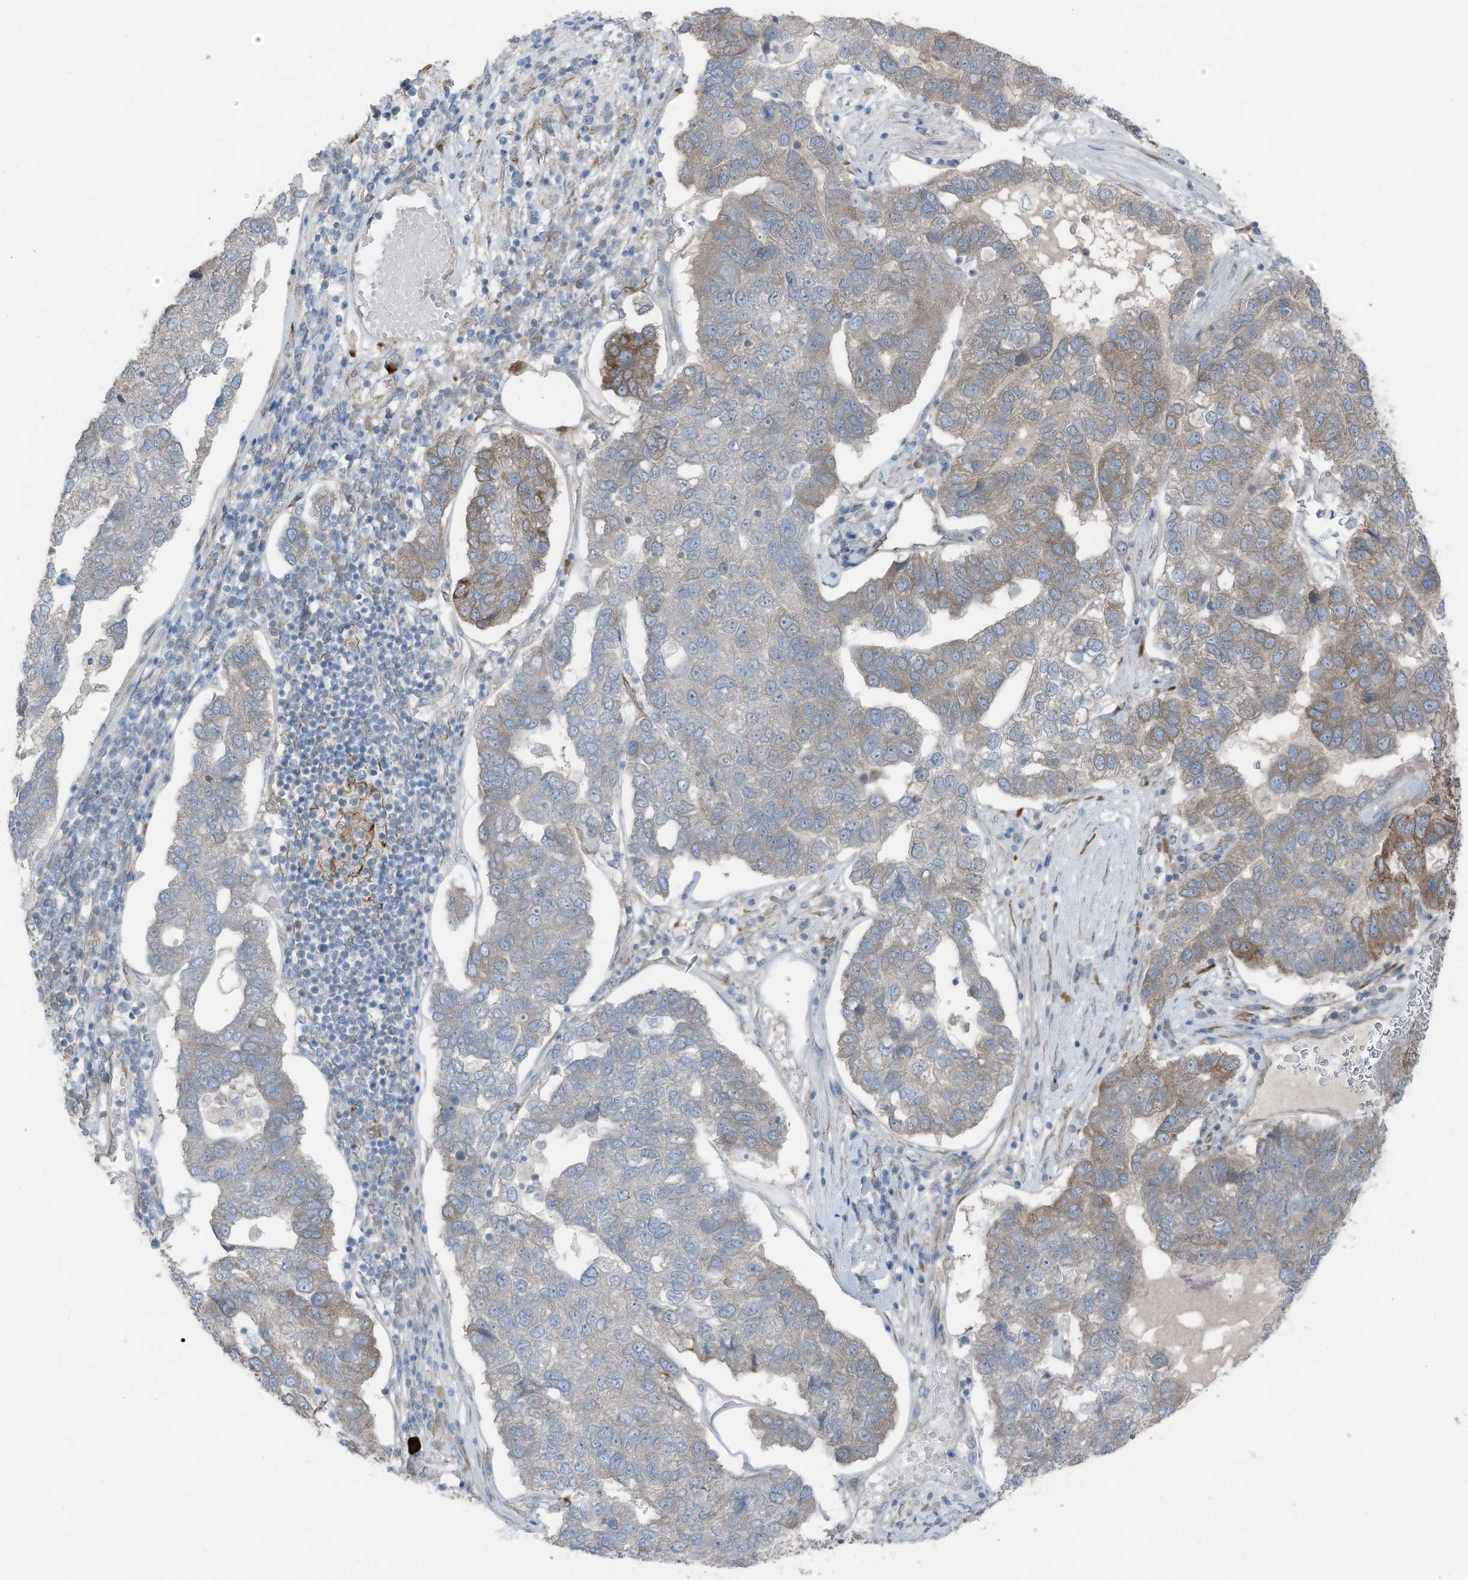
{"staining": {"intensity": "weak", "quantity": "<25%", "location": "cytoplasmic/membranous"}, "tissue": "pancreatic cancer", "cell_type": "Tumor cells", "image_type": "cancer", "snomed": [{"axis": "morphology", "description": "Adenocarcinoma, NOS"}, {"axis": "topography", "description": "Pancreas"}], "caption": "Tumor cells are negative for protein expression in human pancreatic adenocarcinoma.", "gene": "ARHGEF33", "patient": {"sex": "female", "age": 61}}